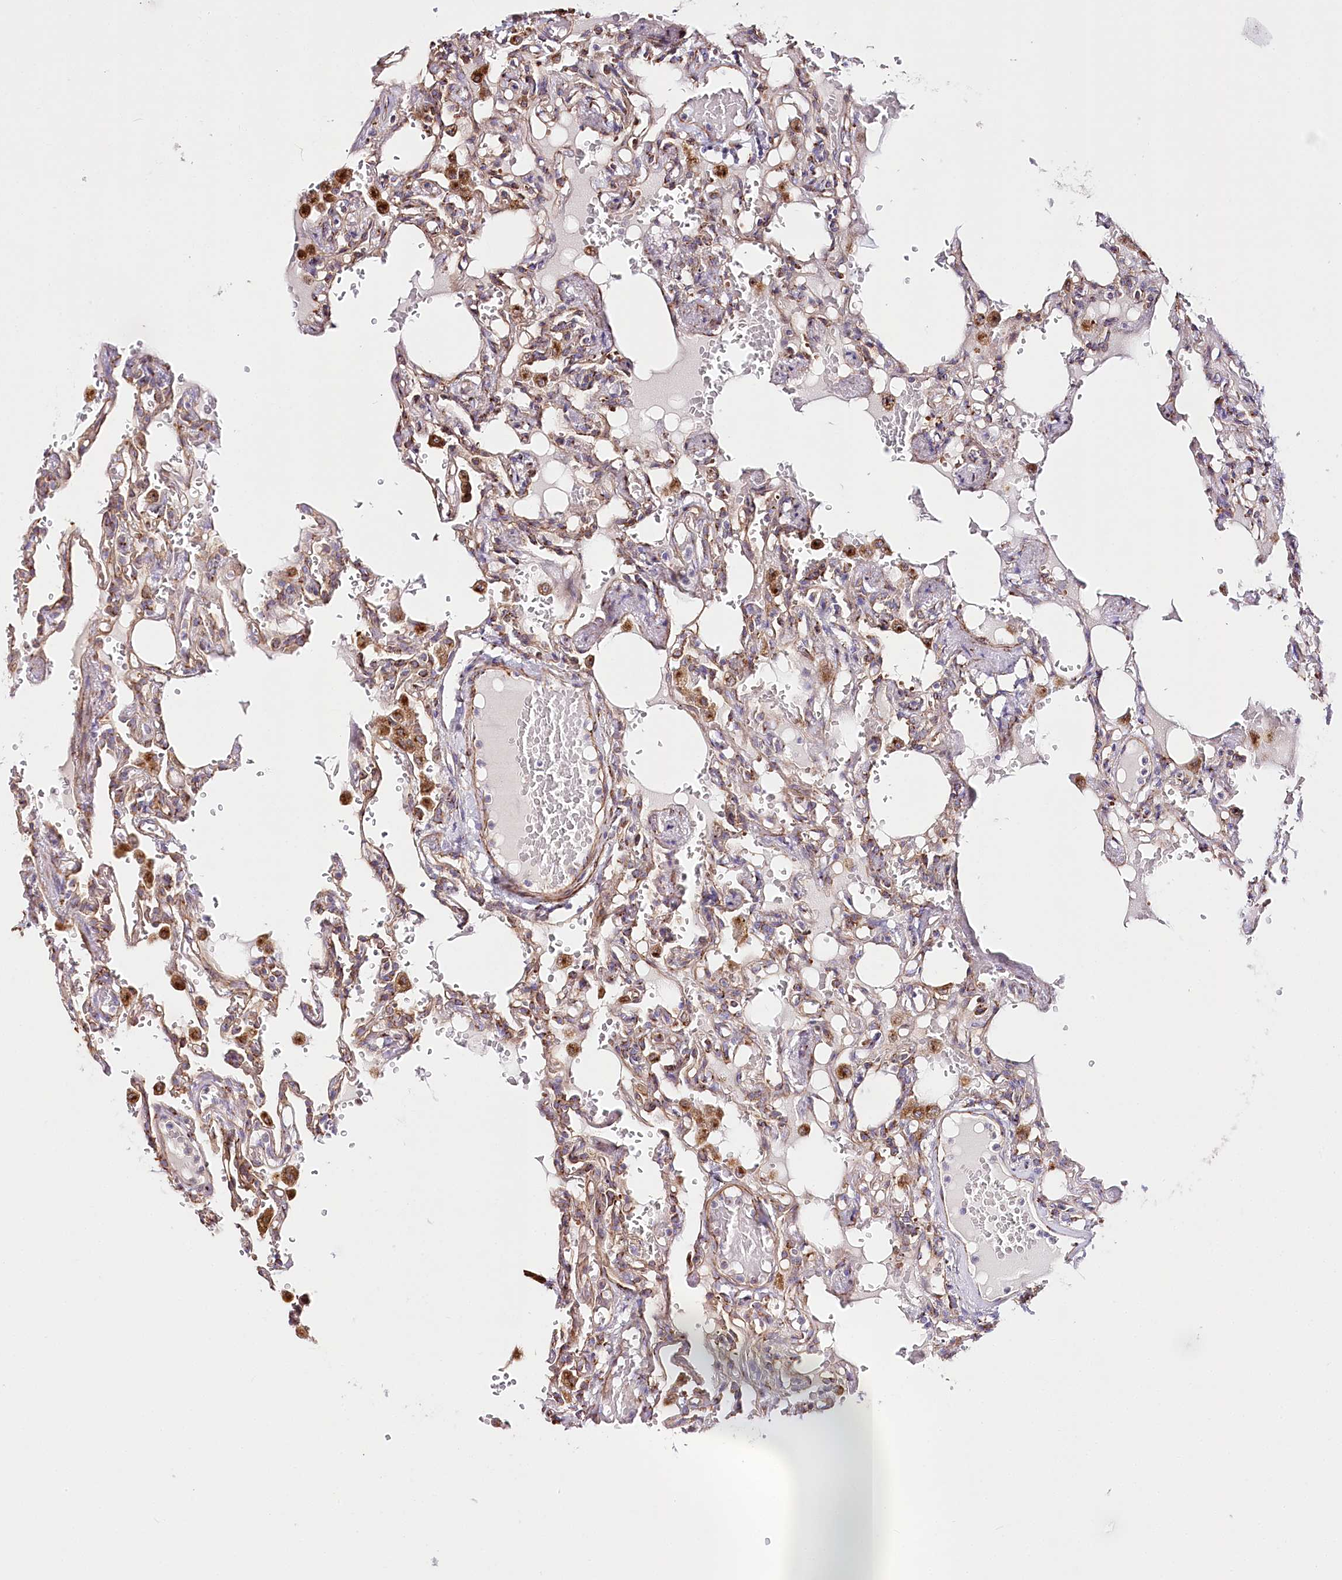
{"staining": {"intensity": "moderate", "quantity": ">75%", "location": "cytoplasmic/membranous"}, "tissue": "lung", "cell_type": "Alveolar cells", "image_type": "normal", "snomed": [{"axis": "morphology", "description": "Normal tissue, NOS"}, {"axis": "topography", "description": "Lung"}], "caption": "DAB immunohistochemical staining of unremarkable human lung reveals moderate cytoplasmic/membranous protein staining in about >75% of alveolar cells. (Brightfield microscopy of DAB IHC at high magnification).", "gene": "ABRAXAS2", "patient": {"sex": "male", "age": 21}}